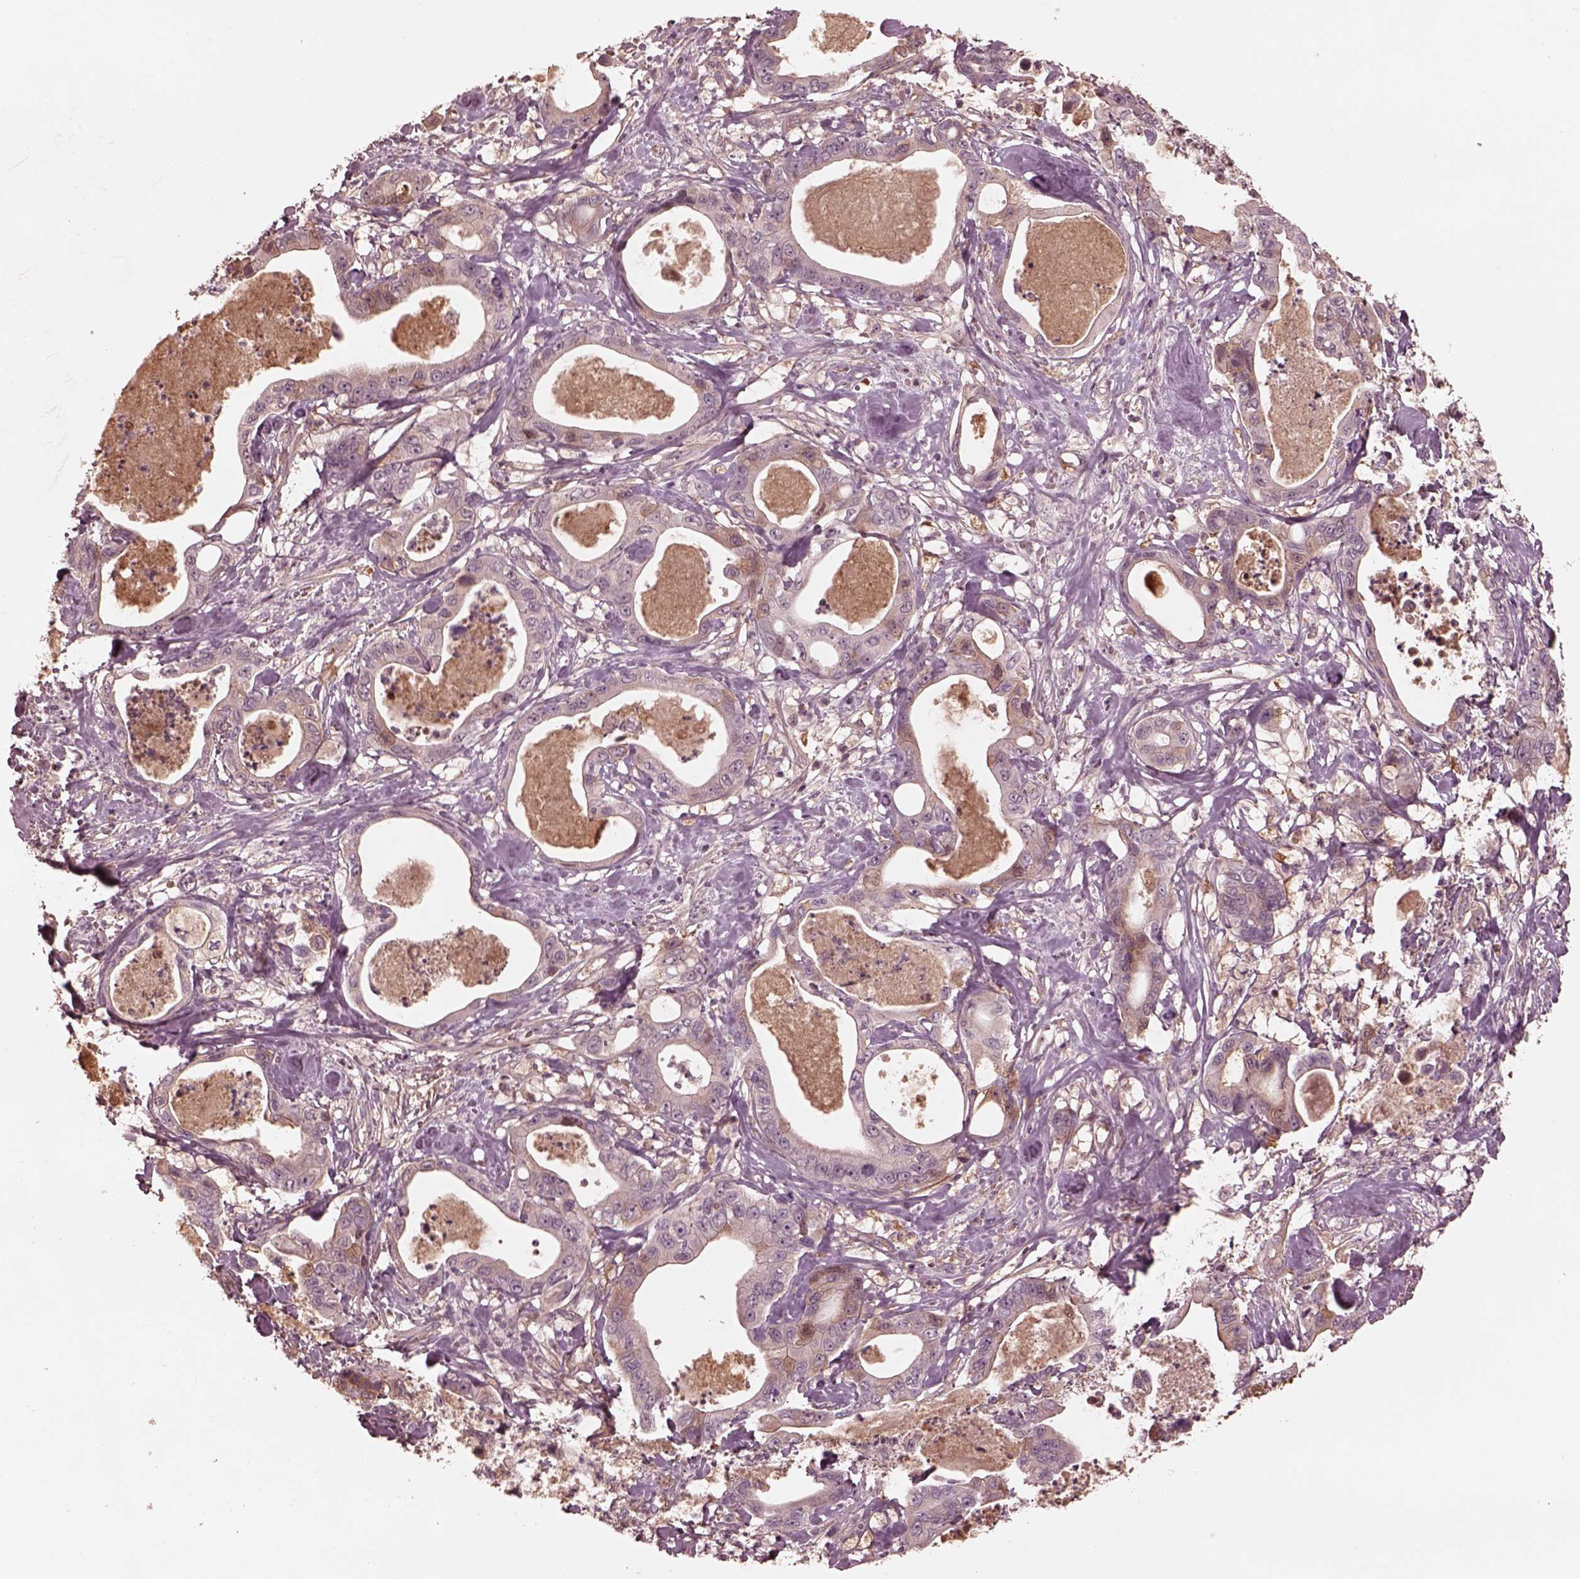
{"staining": {"intensity": "negative", "quantity": "none", "location": "none"}, "tissue": "pancreatic cancer", "cell_type": "Tumor cells", "image_type": "cancer", "snomed": [{"axis": "morphology", "description": "Adenocarcinoma, NOS"}, {"axis": "topography", "description": "Pancreas"}], "caption": "Tumor cells show no significant protein staining in pancreatic cancer (adenocarcinoma).", "gene": "TF", "patient": {"sex": "male", "age": 71}}